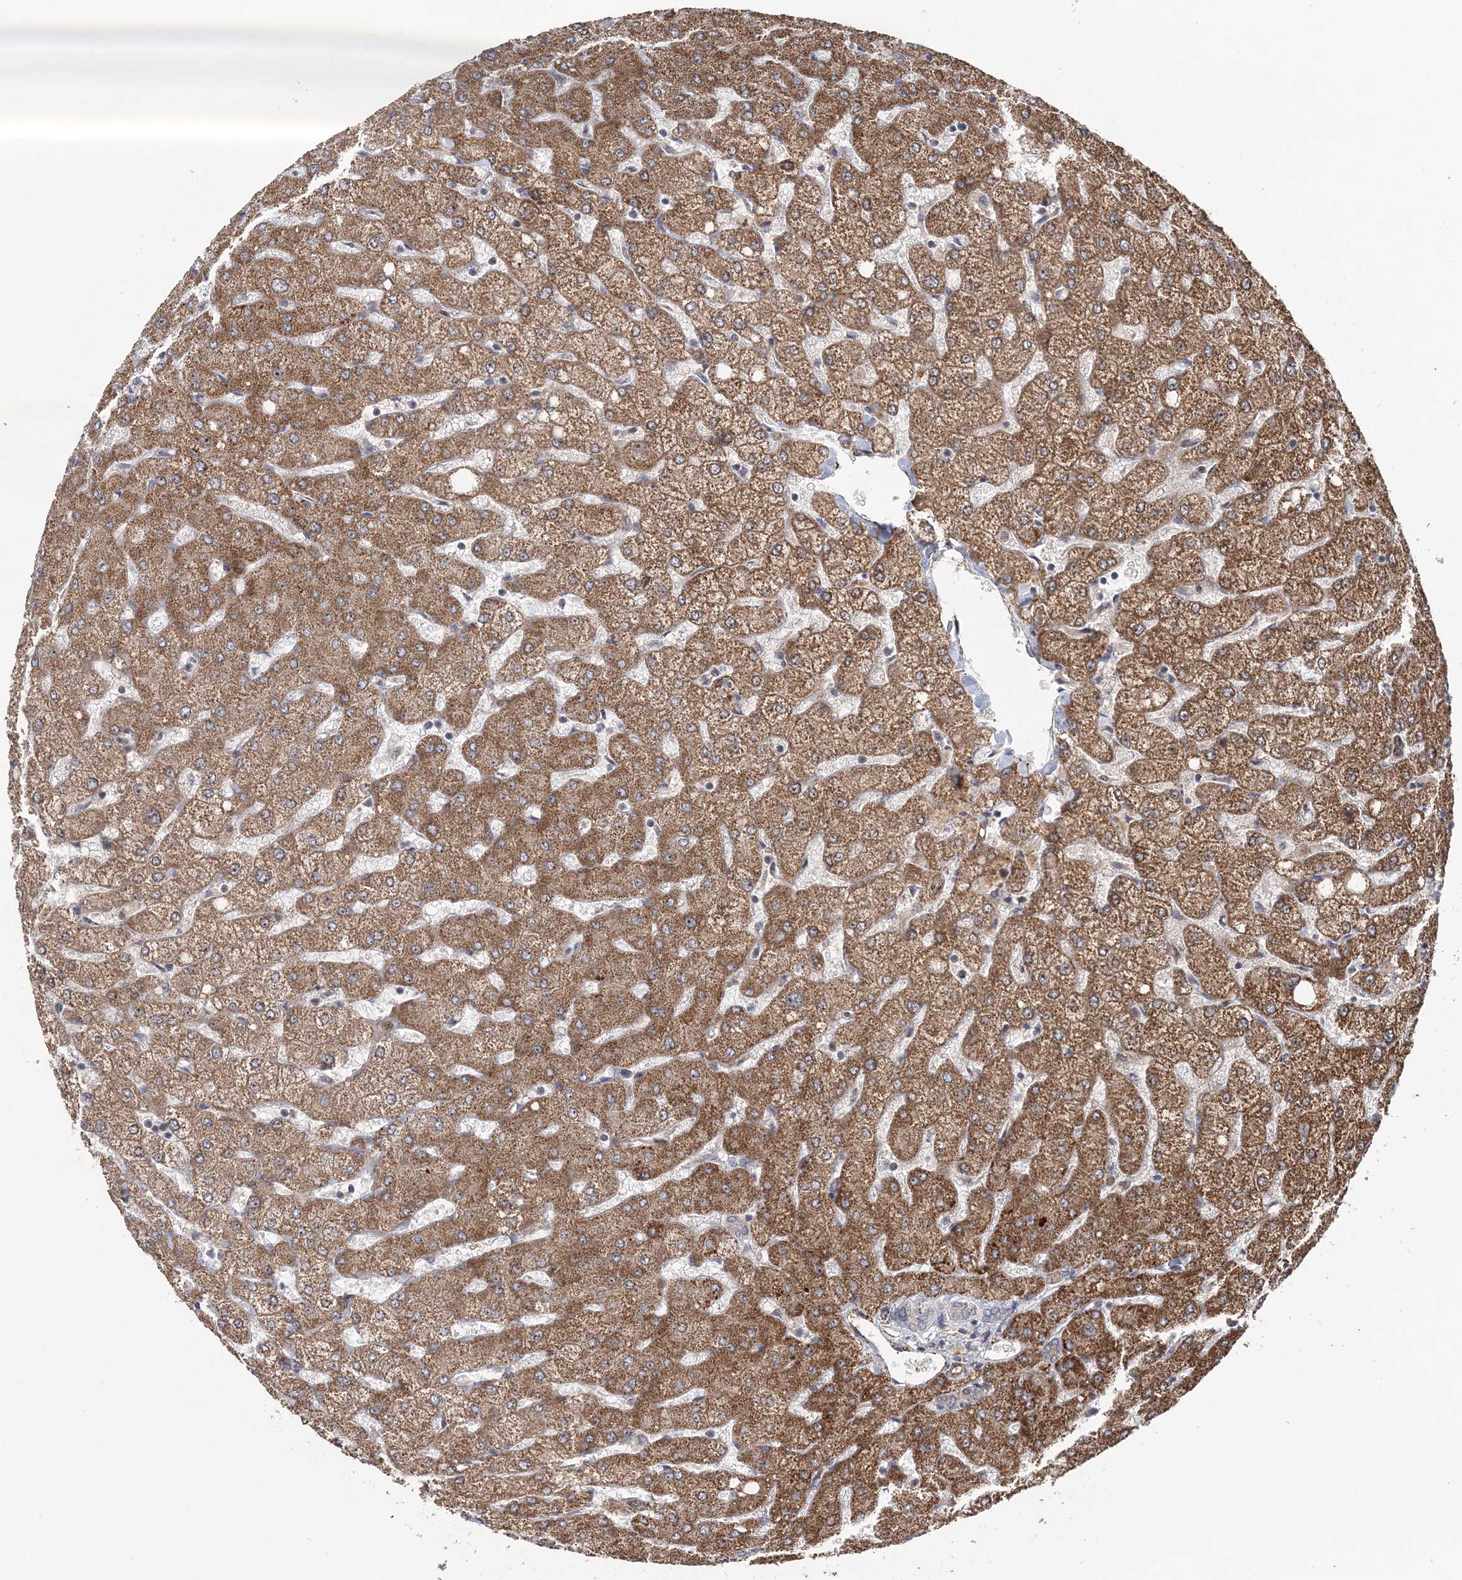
{"staining": {"intensity": "negative", "quantity": "none", "location": "none"}, "tissue": "liver", "cell_type": "Cholangiocytes", "image_type": "normal", "snomed": [{"axis": "morphology", "description": "Normal tissue, NOS"}, {"axis": "topography", "description": "Liver"}], "caption": "IHC histopathology image of unremarkable liver: liver stained with DAB demonstrates no significant protein positivity in cholangiocytes. (Brightfield microscopy of DAB (3,3'-diaminobenzidine) IHC at high magnification).", "gene": "KIF4A", "patient": {"sex": "female", "age": 54}}